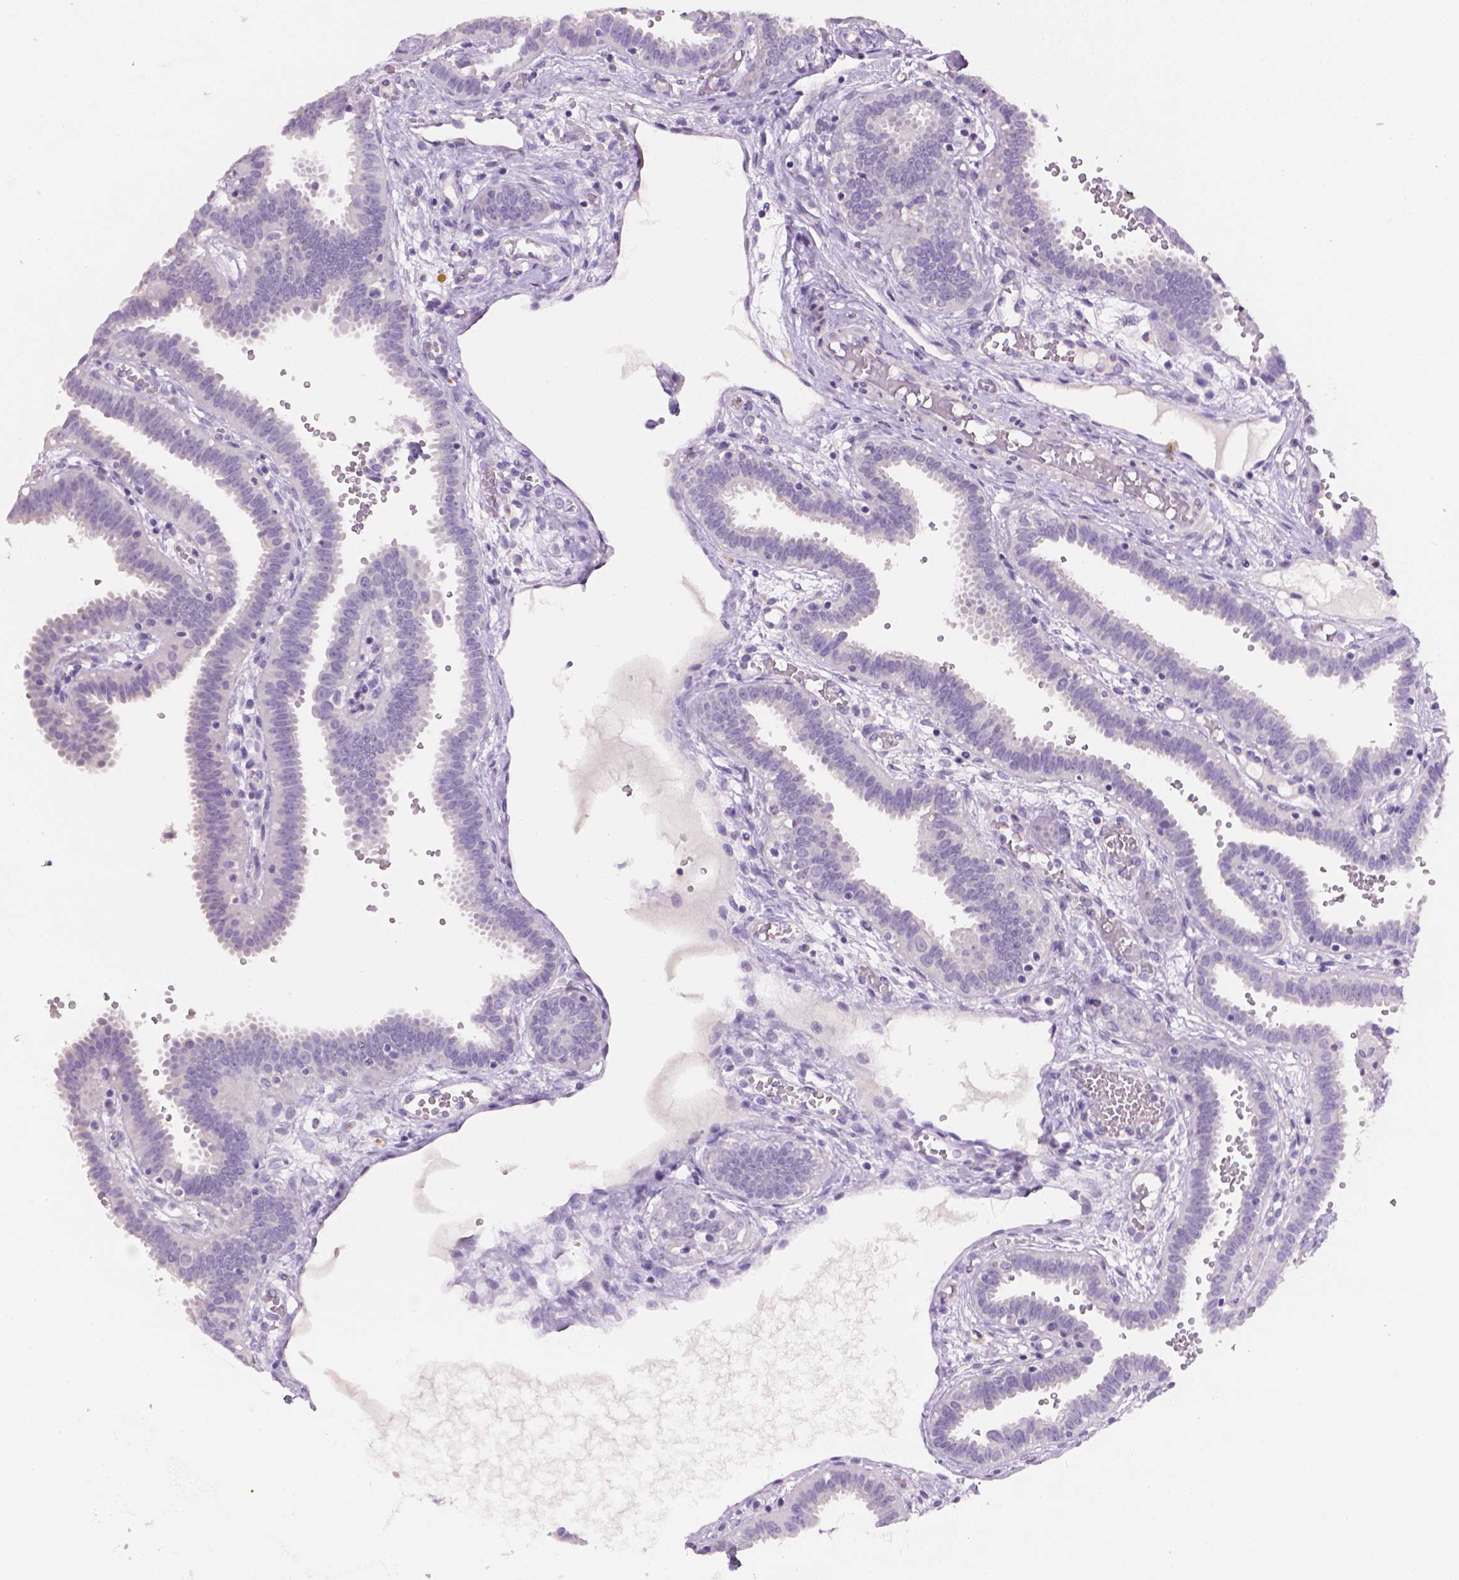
{"staining": {"intensity": "negative", "quantity": "none", "location": "none"}, "tissue": "fallopian tube", "cell_type": "Glandular cells", "image_type": "normal", "snomed": [{"axis": "morphology", "description": "Normal tissue, NOS"}, {"axis": "topography", "description": "Fallopian tube"}], "caption": "Image shows no significant protein positivity in glandular cells of normal fallopian tube. (DAB (3,3'-diaminobenzidine) immunohistochemistry (IHC) visualized using brightfield microscopy, high magnification).", "gene": "TNNI2", "patient": {"sex": "female", "age": 37}}